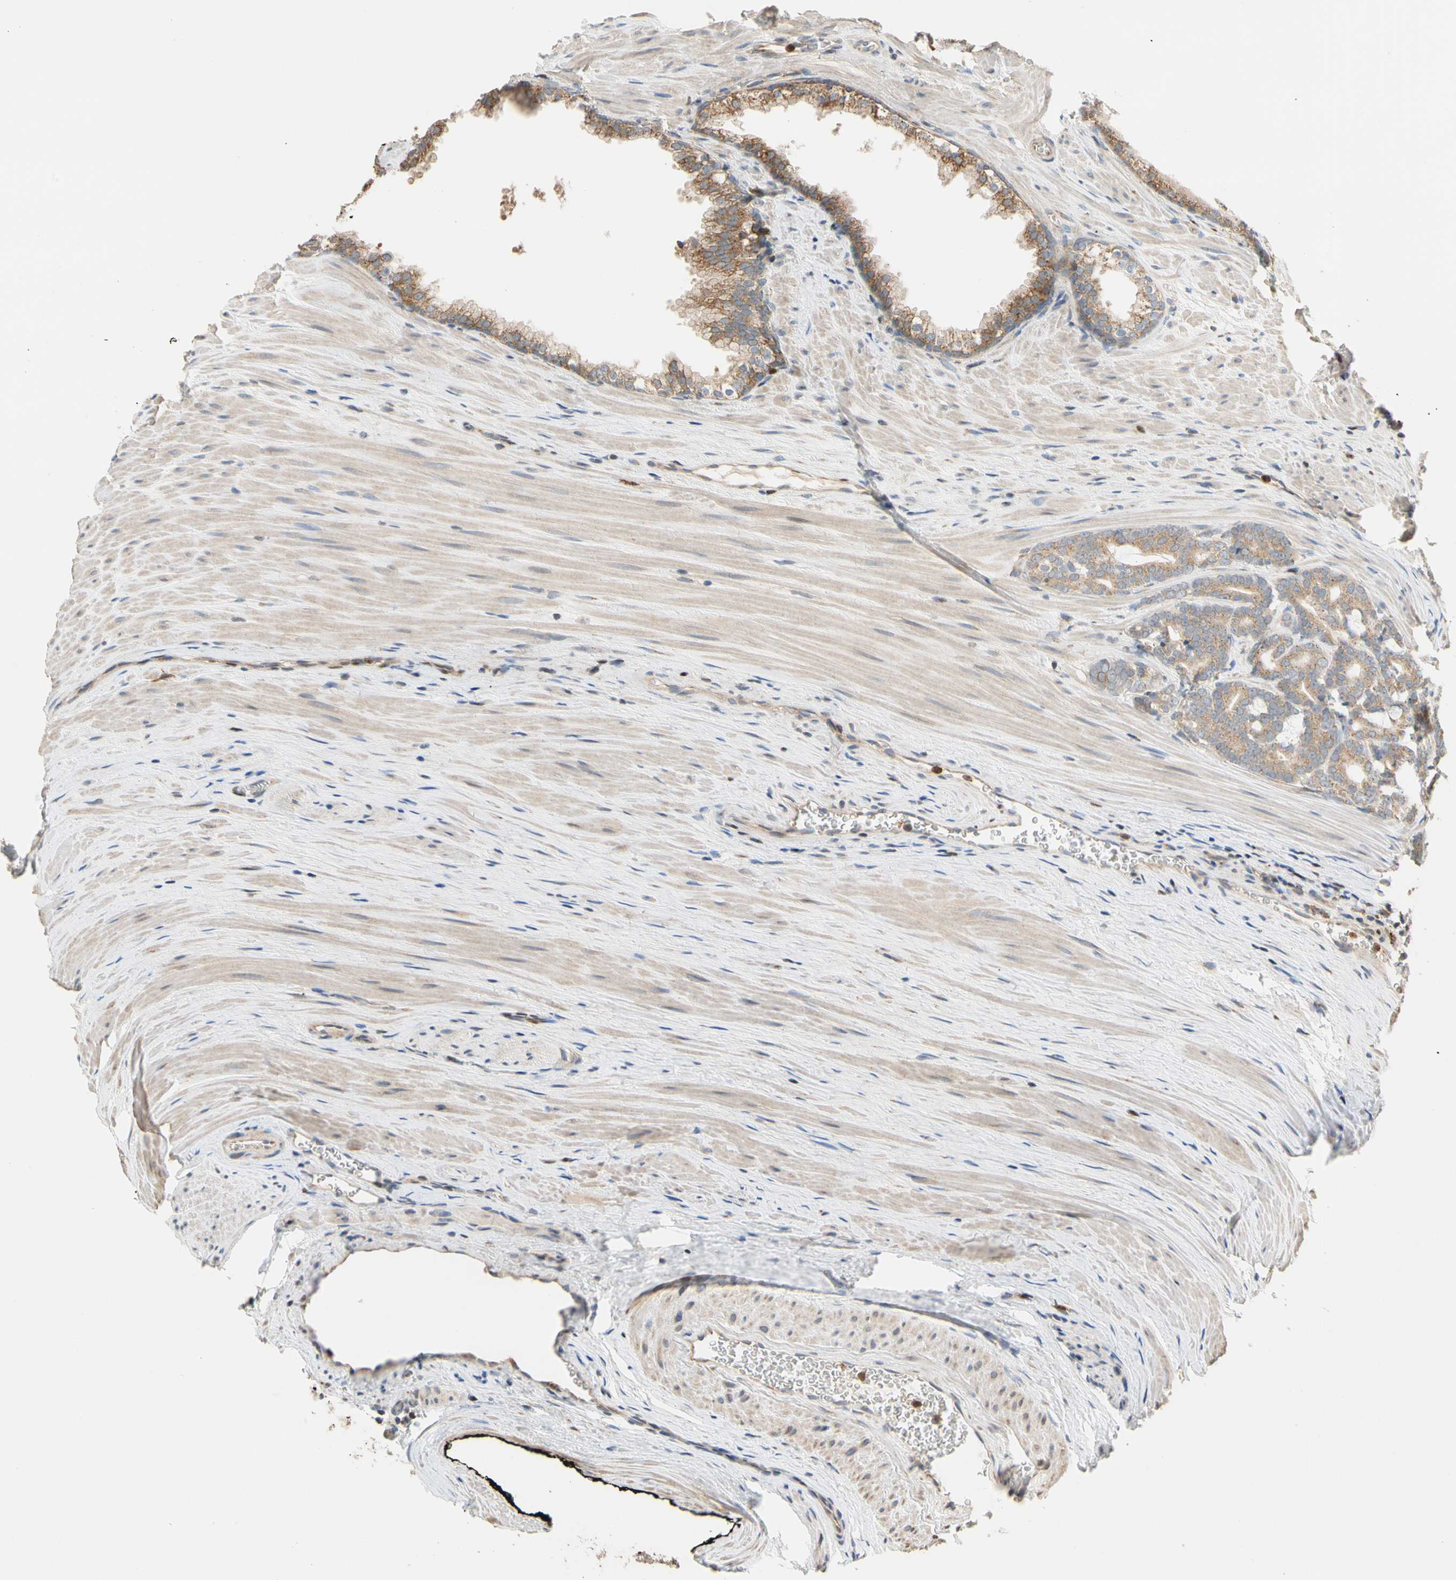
{"staining": {"intensity": "moderate", "quantity": ">75%", "location": "cytoplasmic/membranous"}, "tissue": "prostate cancer", "cell_type": "Tumor cells", "image_type": "cancer", "snomed": [{"axis": "morphology", "description": "Adenocarcinoma, Low grade"}, {"axis": "topography", "description": "Prostate"}], "caption": "This micrograph exhibits immunohistochemistry staining of prostate cancer (low-grade adenocarcinoma), with medium moderate cytoplasmic/membranous positivity in approximately >75% of tumor cells.", "gene": "IP6K2", "patient": {"sex": "male", "age": 58}}